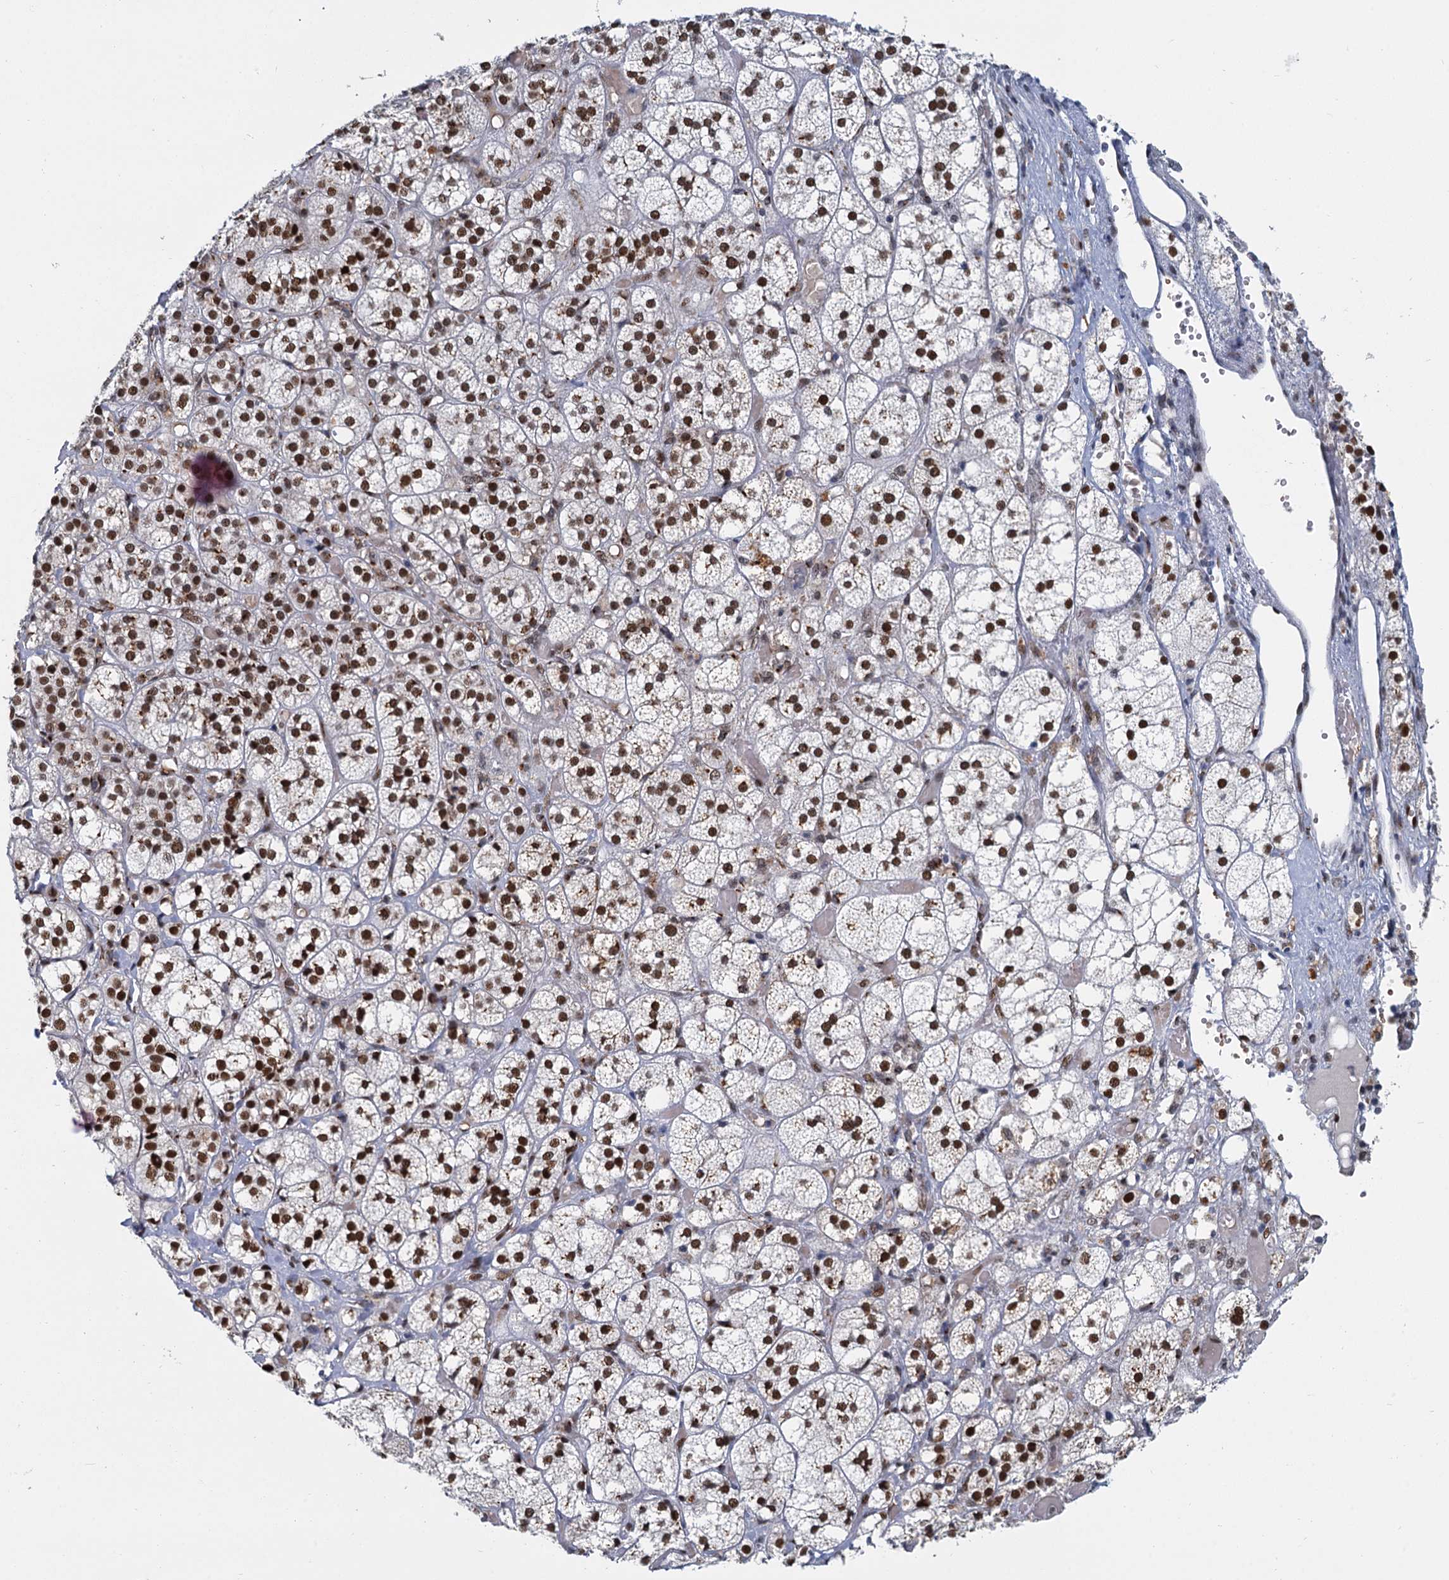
{"staining": {"intensity": "strong", "quantity": ">75%", "location": "nuclear"}, "tissue": "adrenal gland", "cell_type": "Glandular cells", "image_type": "normal", "snomed": [{"axis": "morphology", "description": "Normal tissue, NOS"}, {"axis": "topography", "description": "Adrenal gland"}], "caption": "Immunohistochemistry (DAB) staining of benign adrenal gland demonstrates strong nuclear protein positivity in approximately >75% of glandular cells. The protein of interest is shown in brown color, while the nuclei are stained blue.", "gene": "RPRD1A", "patient": {"sex": "female", "age": 61}}